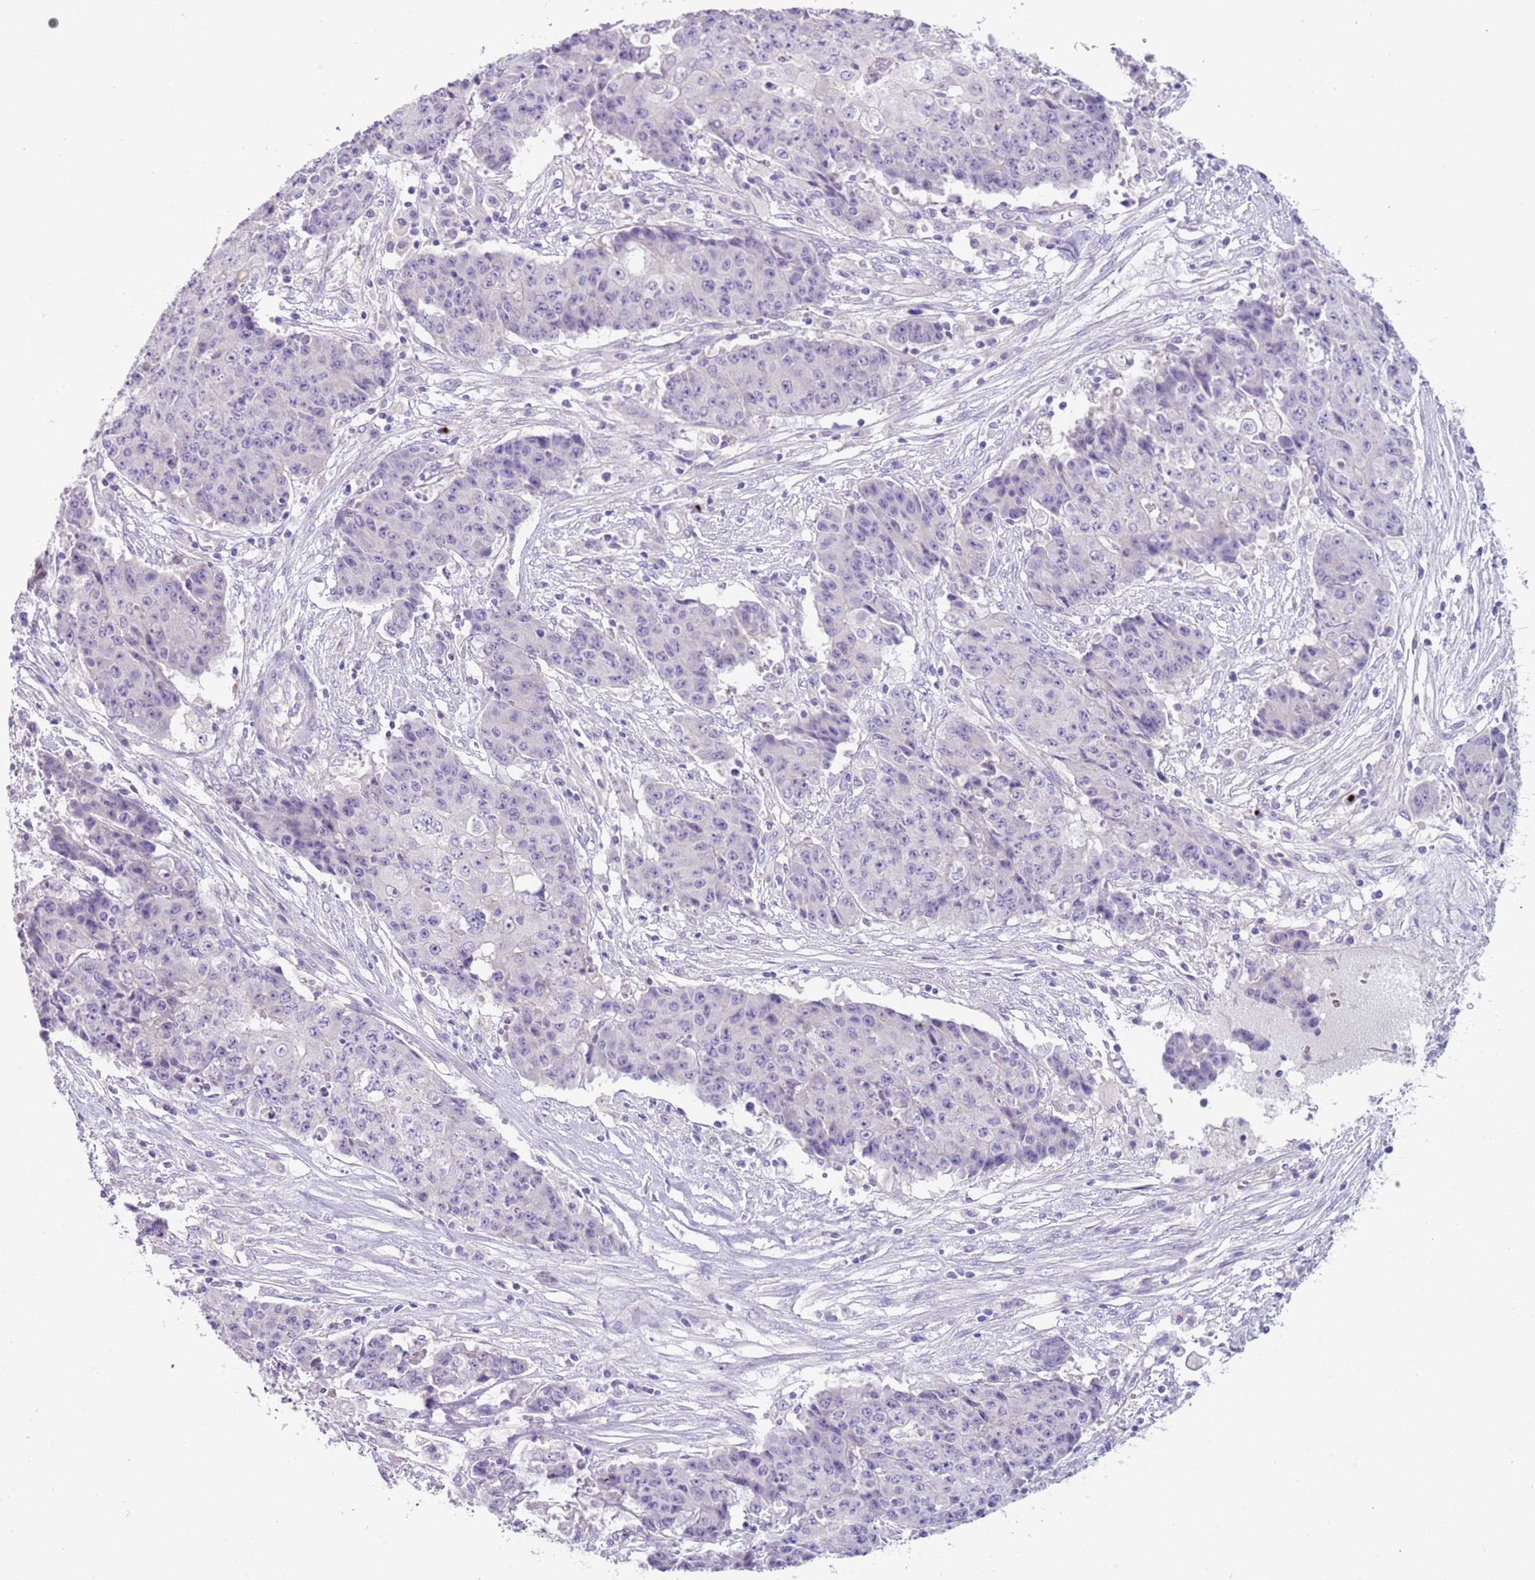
{"staining": {"intensity": "negative", "quantity": "none", "location": "none"}, "tissue": "ovarian cancer", "cell_type": "Tumor cells", "image_type": "cancer", "snomed": [{"axis": "morphology", "description": "Carcinoma, endometroid"}, {"axis": "topography", "description": "Ovary"}], "caption": "Tumor cells are negative for protein expression in human ovarian cancer (endometroid carcinoma).", "gene": "C2CD3", "patient": {"sex": "female", "age": 42}}